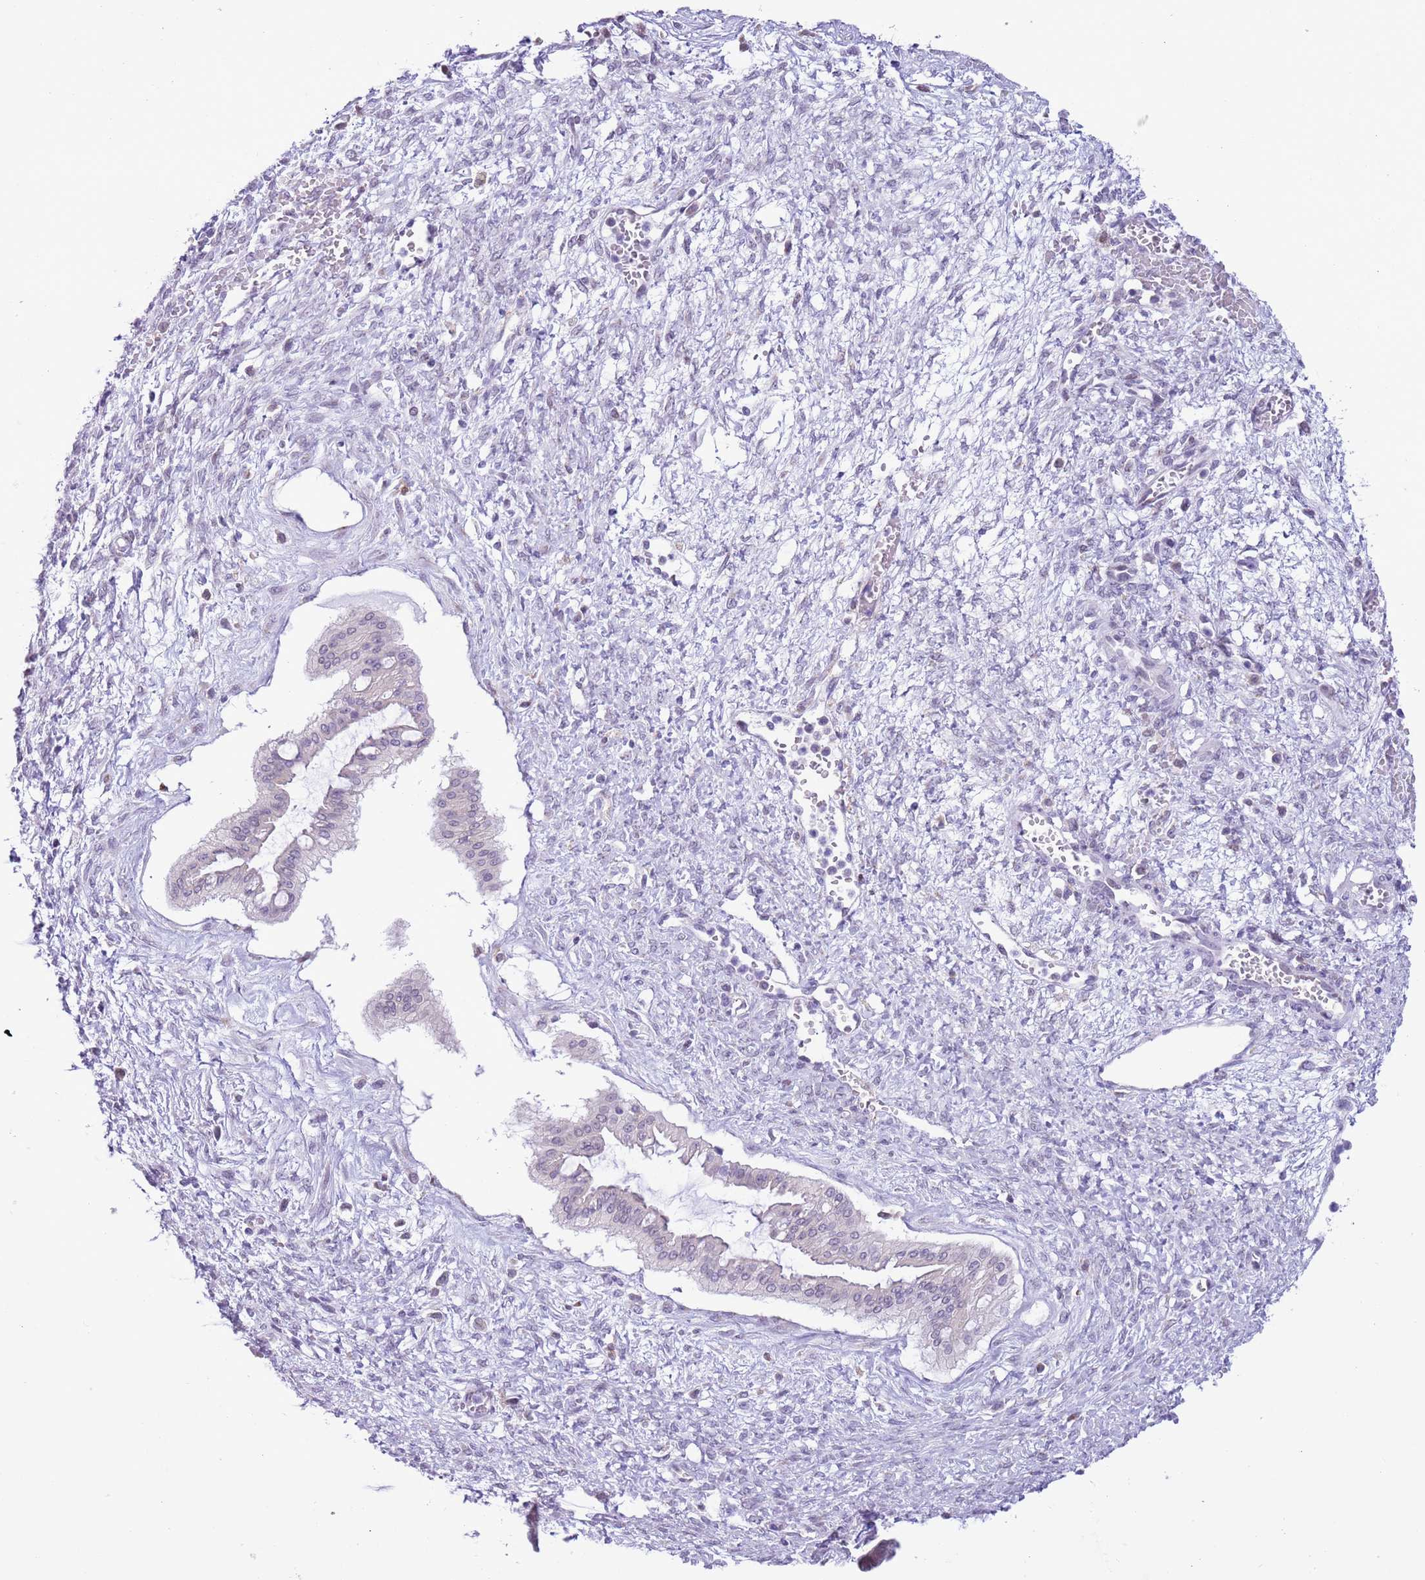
{"staining": {"intensity": "negative", "quantity": "none", "location": "none"}, "tissue": "ovarian cancer", "cell_type": "Tumor cells", "image_type": "cancer", "snomed": [{"axis": "morphology", "description": "Cystadenocarcinoma, mucinous, NOS"}, {"axis": "topography", "description": "Ovary"}], "caption": "DAB (3,3'-diaminobenzidine) immunohistochemical staining of human mucinous cystadenocarcinoma (ovarian) exhibits no significant expression in tumor cells.", "gene": "ZNF576", "patient": {"sex": "female", "age": 73}}